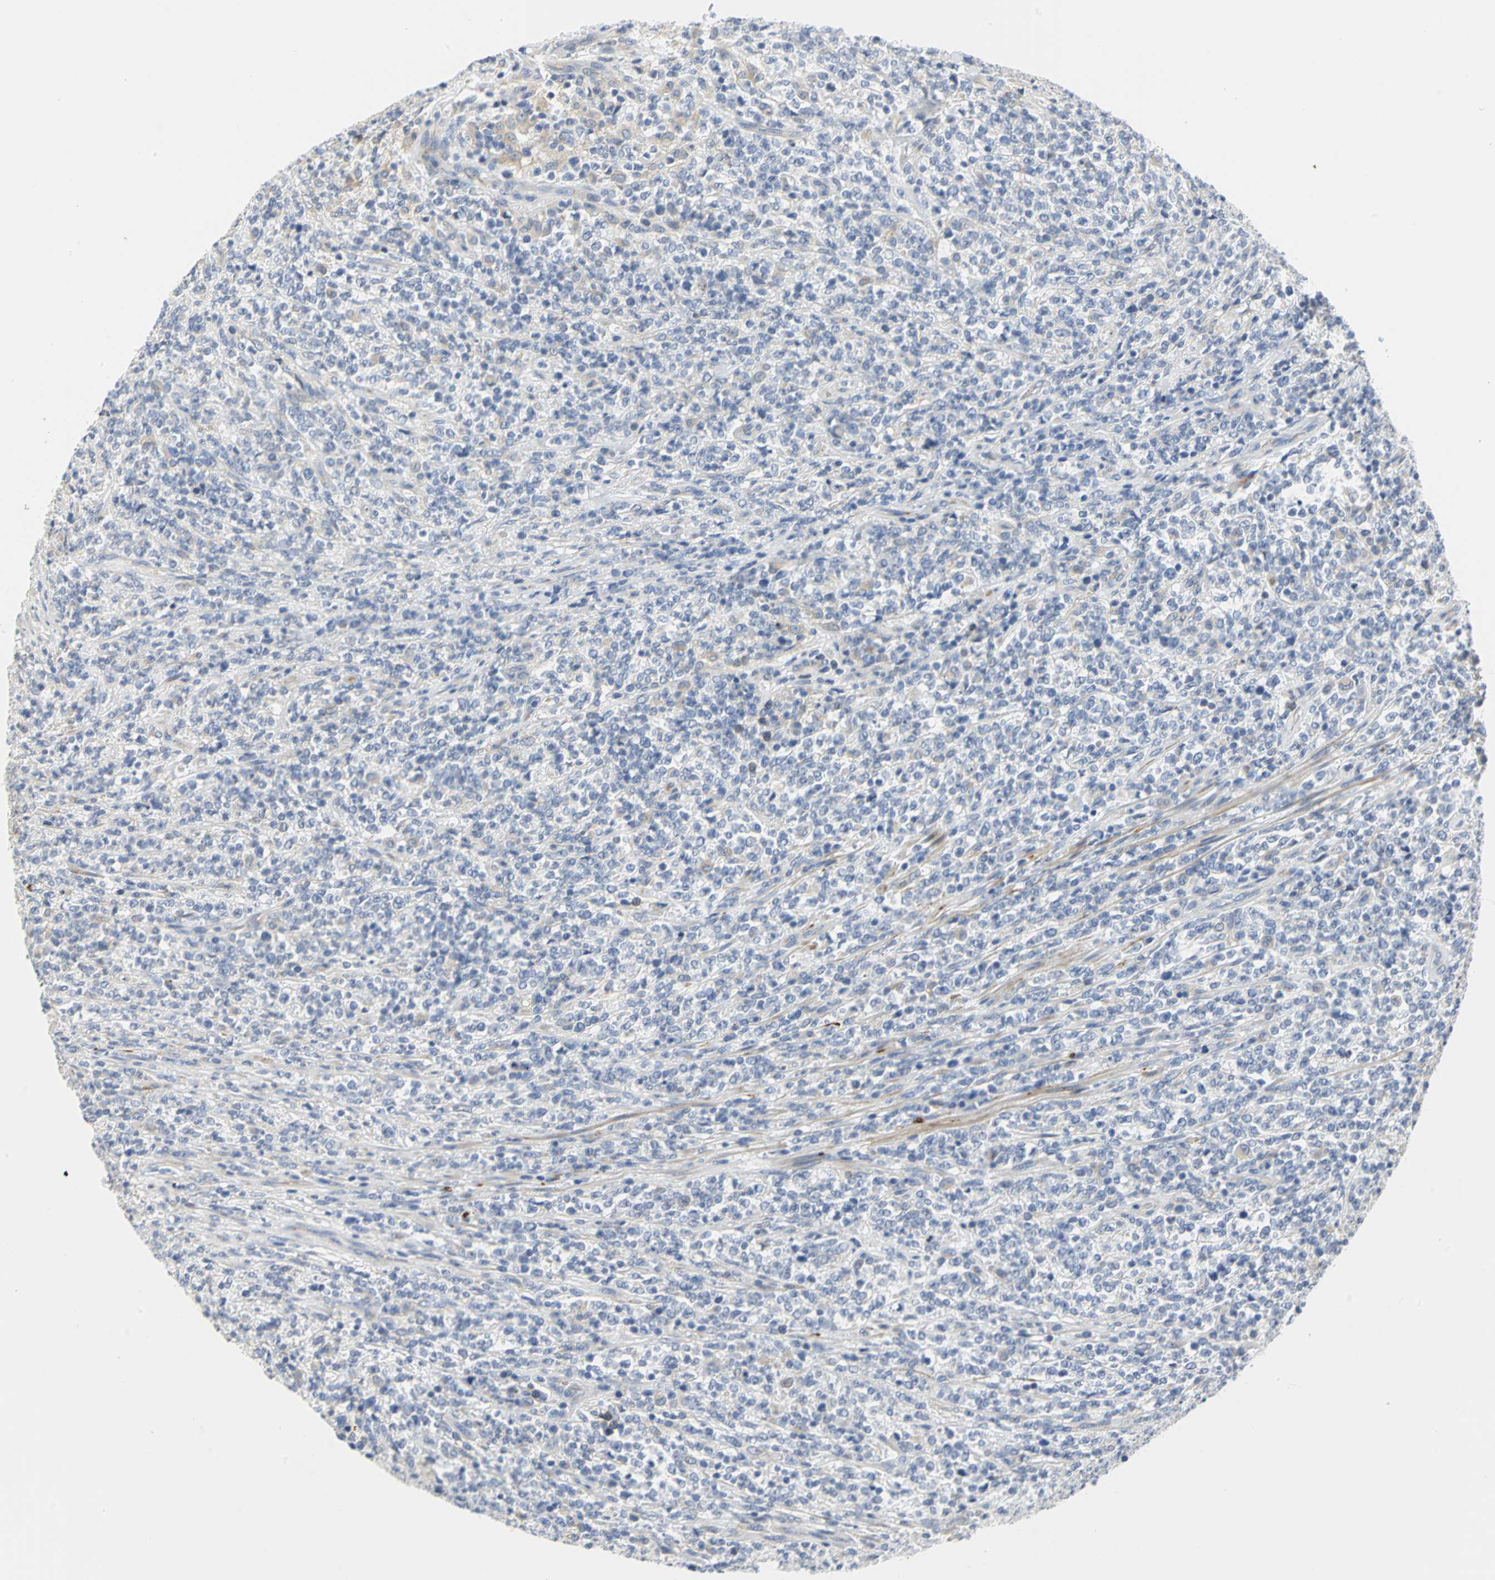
{"staining": {"intensity": "negative", "quantity": "none", "location": "none"}, "tissue": "lymphoma", "cell_type": "Tumor cells", "image_type": "cancer", "snomed": [{"axis": "morphology", "description": "Malignant lymphoma, non-Hodgkin's type, High grade"}, {"axis": "topography", "description": "Soft tissue"}], "caption": "An immunohistochemistry (IHC) image of malignant lymphoma, non-Hodgkin's type (high-grade) is shown. There is no staining in tumor cells of malignant lymphoma, non-Hodgkin's type (high-grade).", "gene": "GNRH2", "patient": {"sex": "male", "age": 18}}